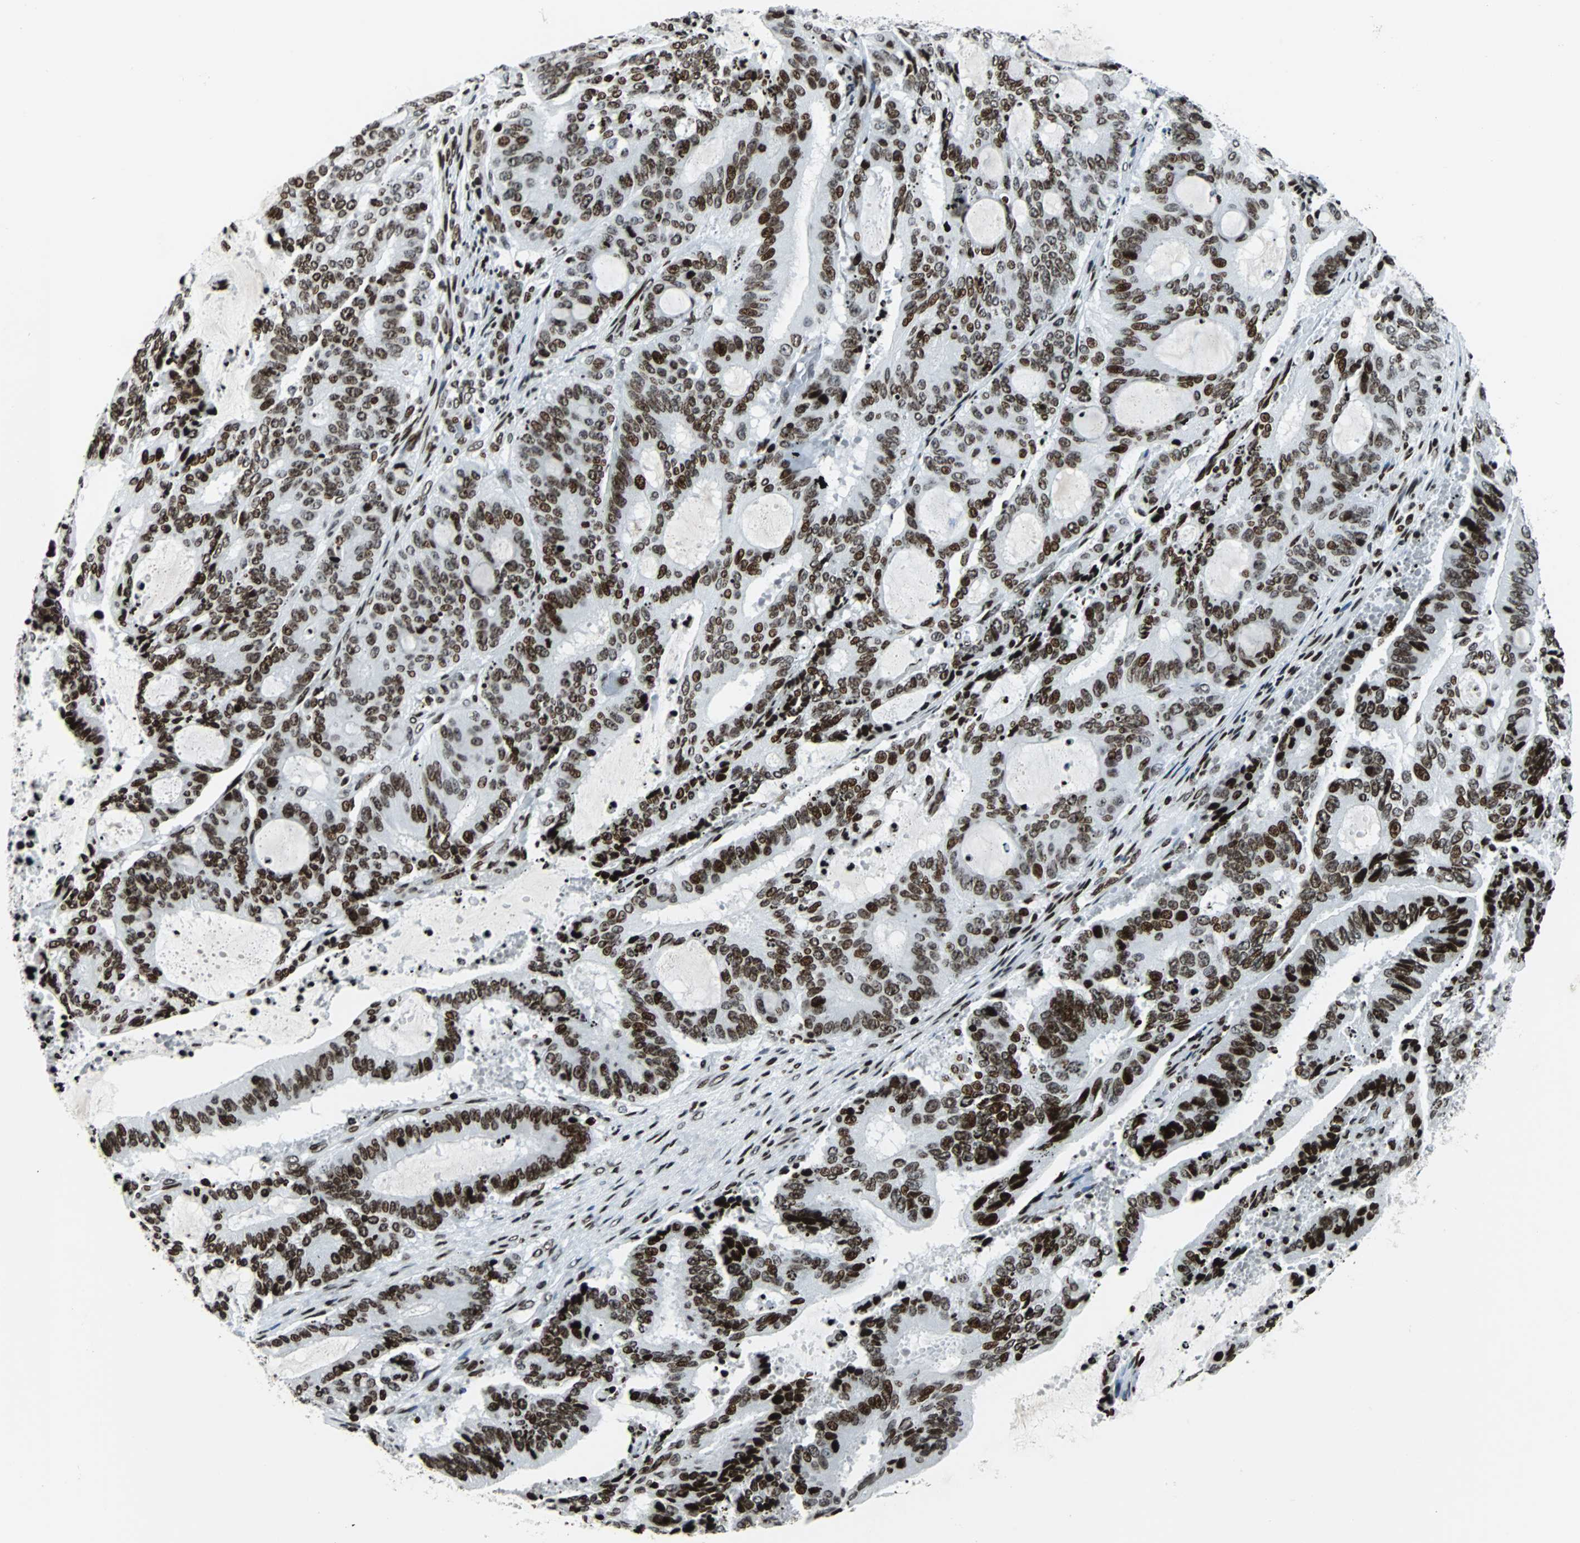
{"staining": {"intensity": "strong", "quantity": ">75%", "location": "nuclear"}, "tissue": "liver cancer", "cell_type": "Tumor cells", "image_type": "cancer", "snomed": [{"axis": "morphology", "description": "Cholangiocarcinoma"}, {"axis": "topography", "description": "Liver"}], "caption": "Protein expression analysis of human cholangiocarcinoma (liver) reveals strong nuclear staining in approximately >75% of tumor cells.", "gene": "ZNF131", "patient": {"sex": "female", "age": 73}}